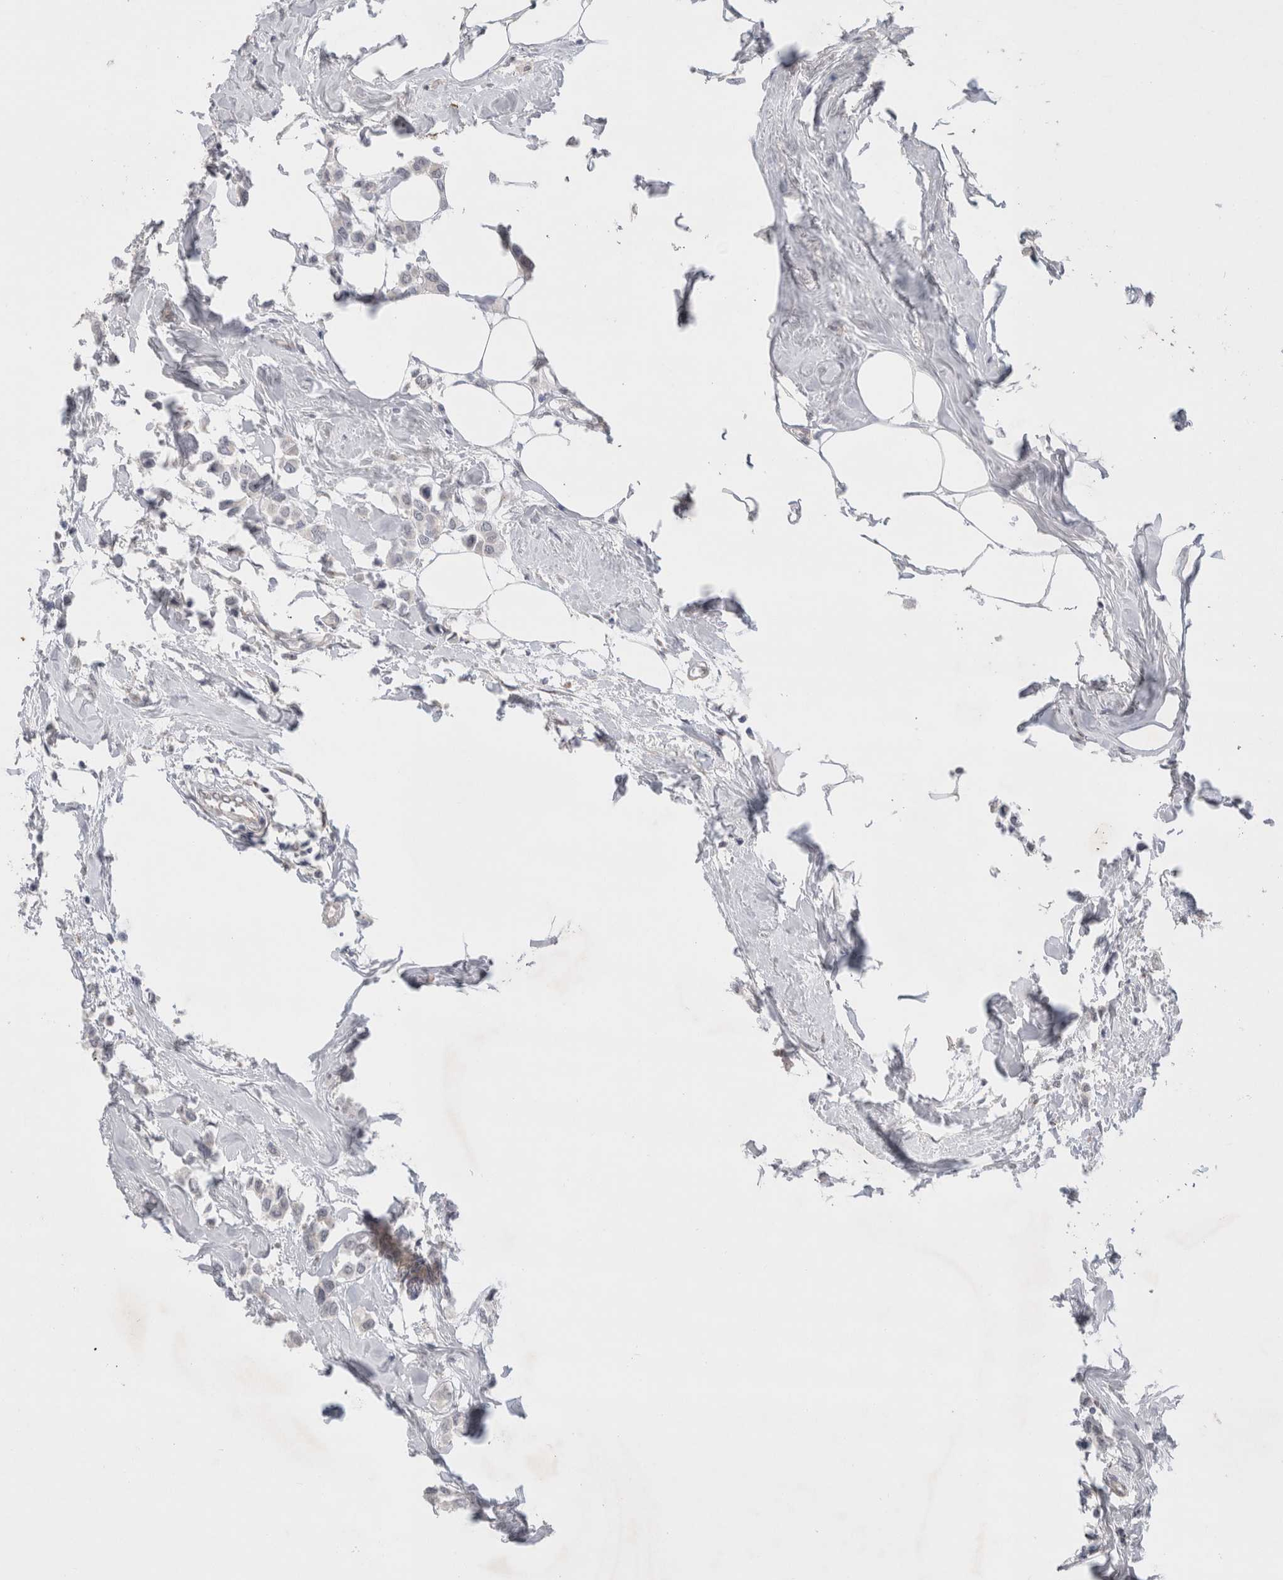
{"staining": {"intensity": "negative", "quantity": "none", "location": "none"}, "tissue": "breast cancer", "cell_type": "Tumor cells", "image_type": "cancer", "snomed": [{"axis": "morphology", "description": "Lobular carcinoma"}, {"axis": "topography", "description": "Breast"}], "caption": "Immunohistochemical staining of human breast cancer (lobular carcinoma) demonstrates no significant staining in tumor cells. The staining is performed using DAB brown chromogen with nuclei counter-stained in using hematoxylin.", "gene": "BICD2", "patient": {"sex": "female", "age": 51}}